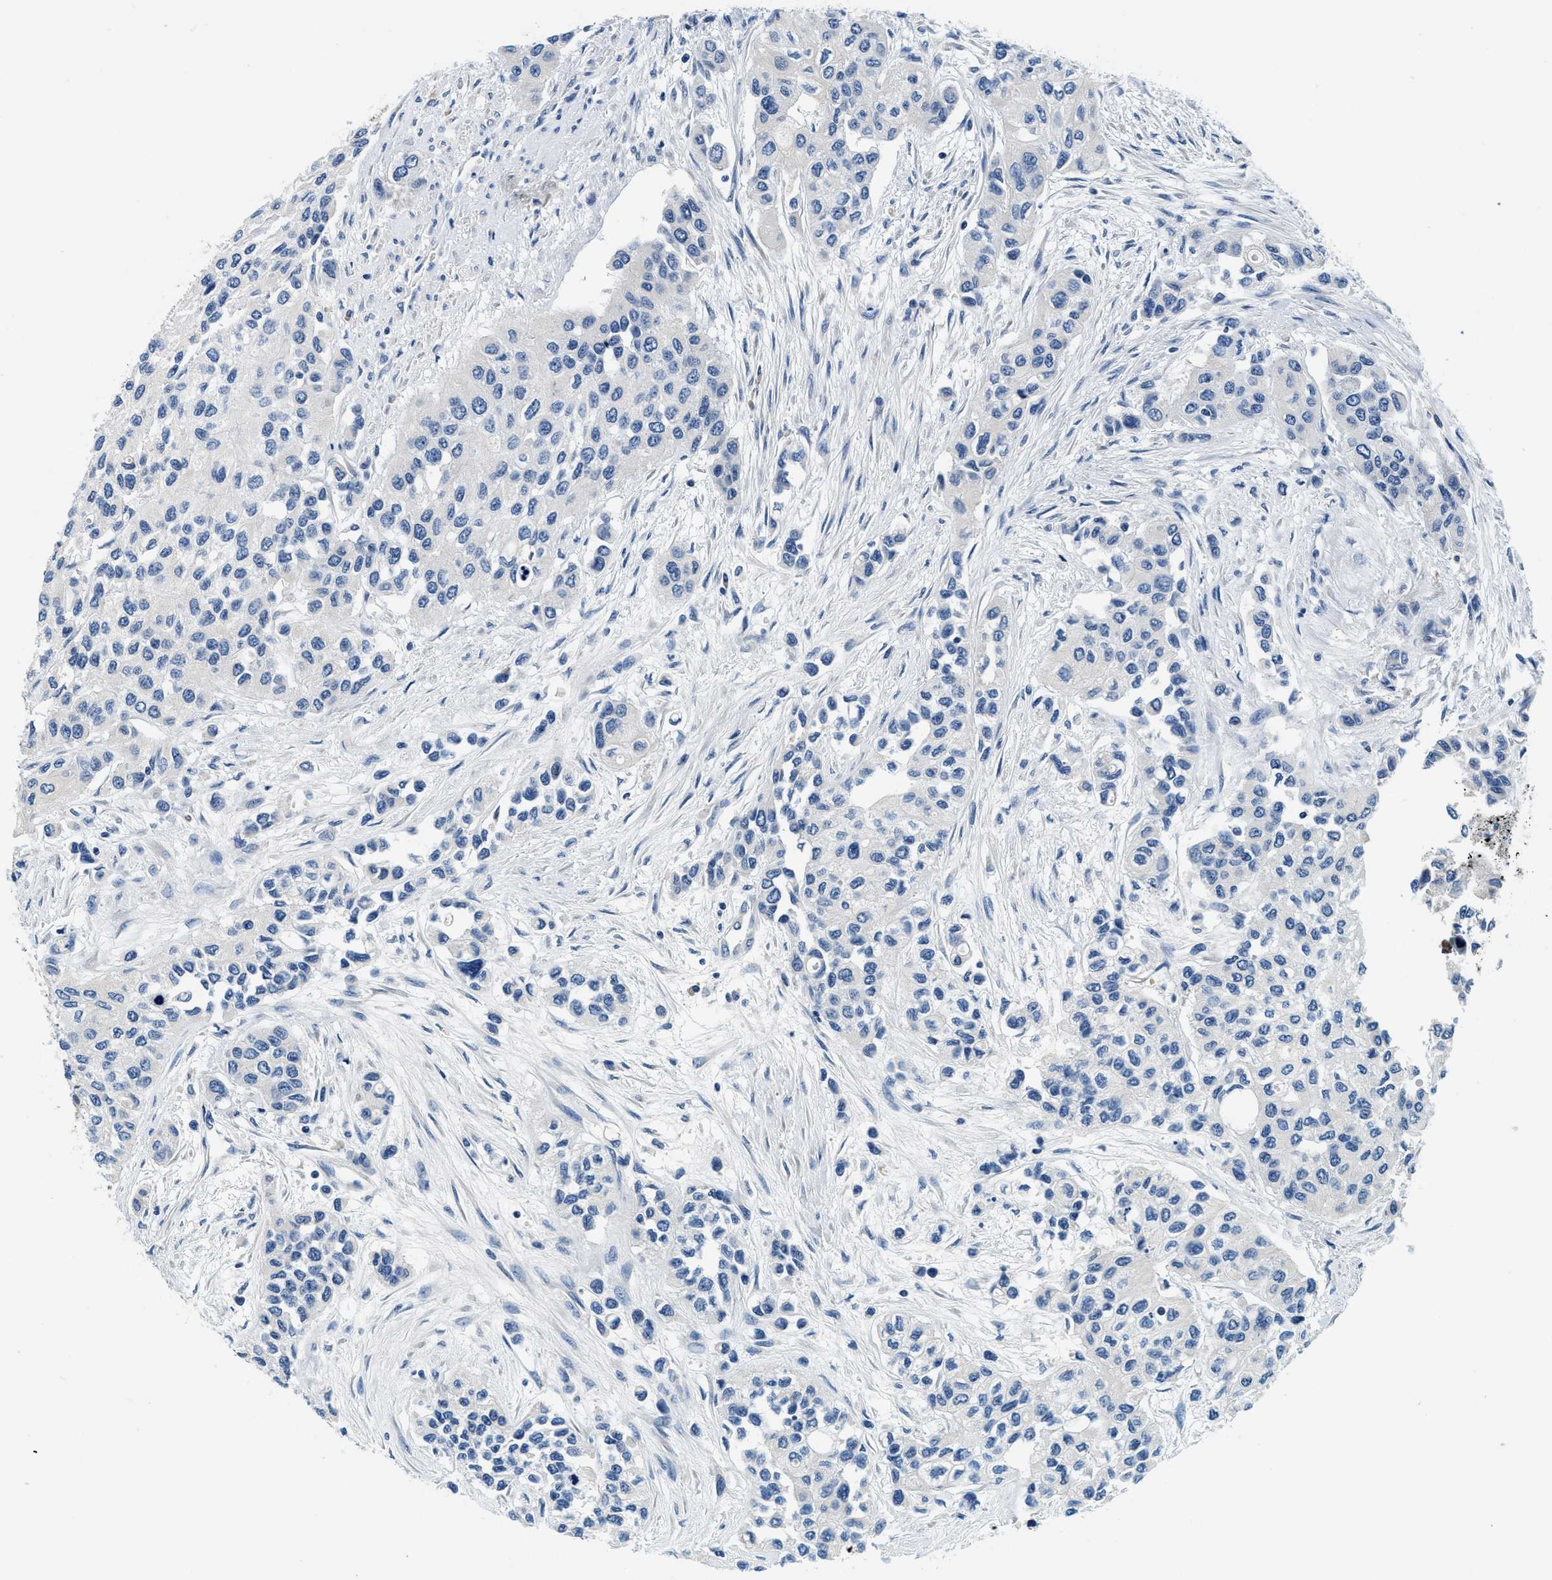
{"staining": {"intensity": "negative", "quantity": "none", "location": "none"}, "tissue": "urothelial cancer", "cell_type": "Tumor cells", "image_type": "cancer", "snomed": [{"axis": "morphology", "description": "Urothelial carcinoma, High grade"}, {"axis": "topography", "description": "Urinary bladder"}], "caption": "Urothelial cancer stained for a protein using IHC reveals no expression tumor cells.", "gene": "ALDH3A2", "patient": {"sex": "female", "age": 56}}